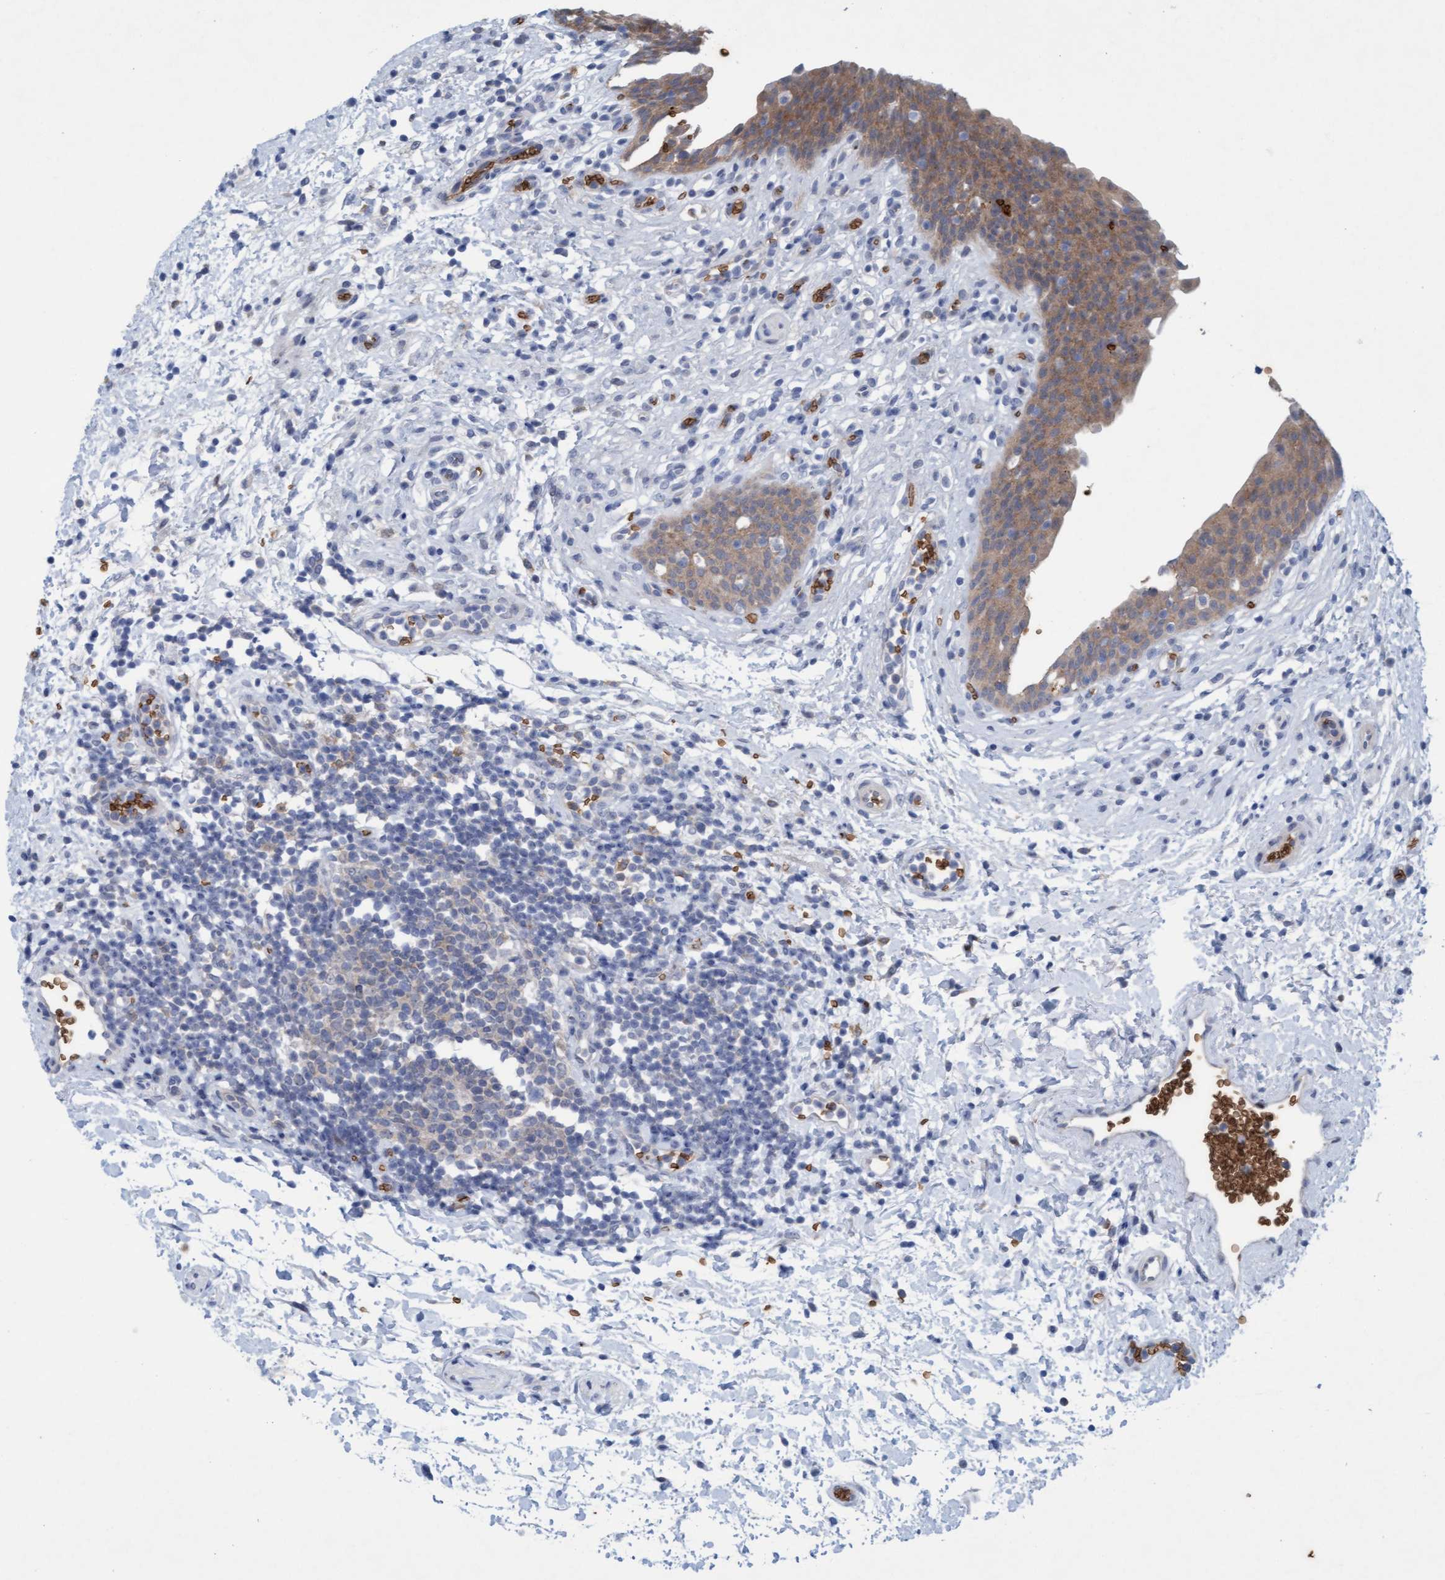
{"staining": {"intensity": "moderate", "quantity": ">75%", "location": "cytoplasmic/membranous"}, "tissue": "urinary bladder", "cell_type": "Urothelial cells", "image_type": "normal", "snomed": [{"axis": "morphology", "description": "Normal tissue, NOS"}, {"axis": "topography", "description": "Urinary bladder"}], "caption": "Brown immunohistochemical staining in benign human urinary bladder exhibits moderate cytoplasmic/membranous expression in about >75% of urothelial cells. Using DAB (3,3'-diaminobenzidine) (brown) and hematoxylin (blue) stains, captured at high magnification using brightfield microscopy.", "gene": "SPEM2", "patient": {"sex": "male", "age": 37}}